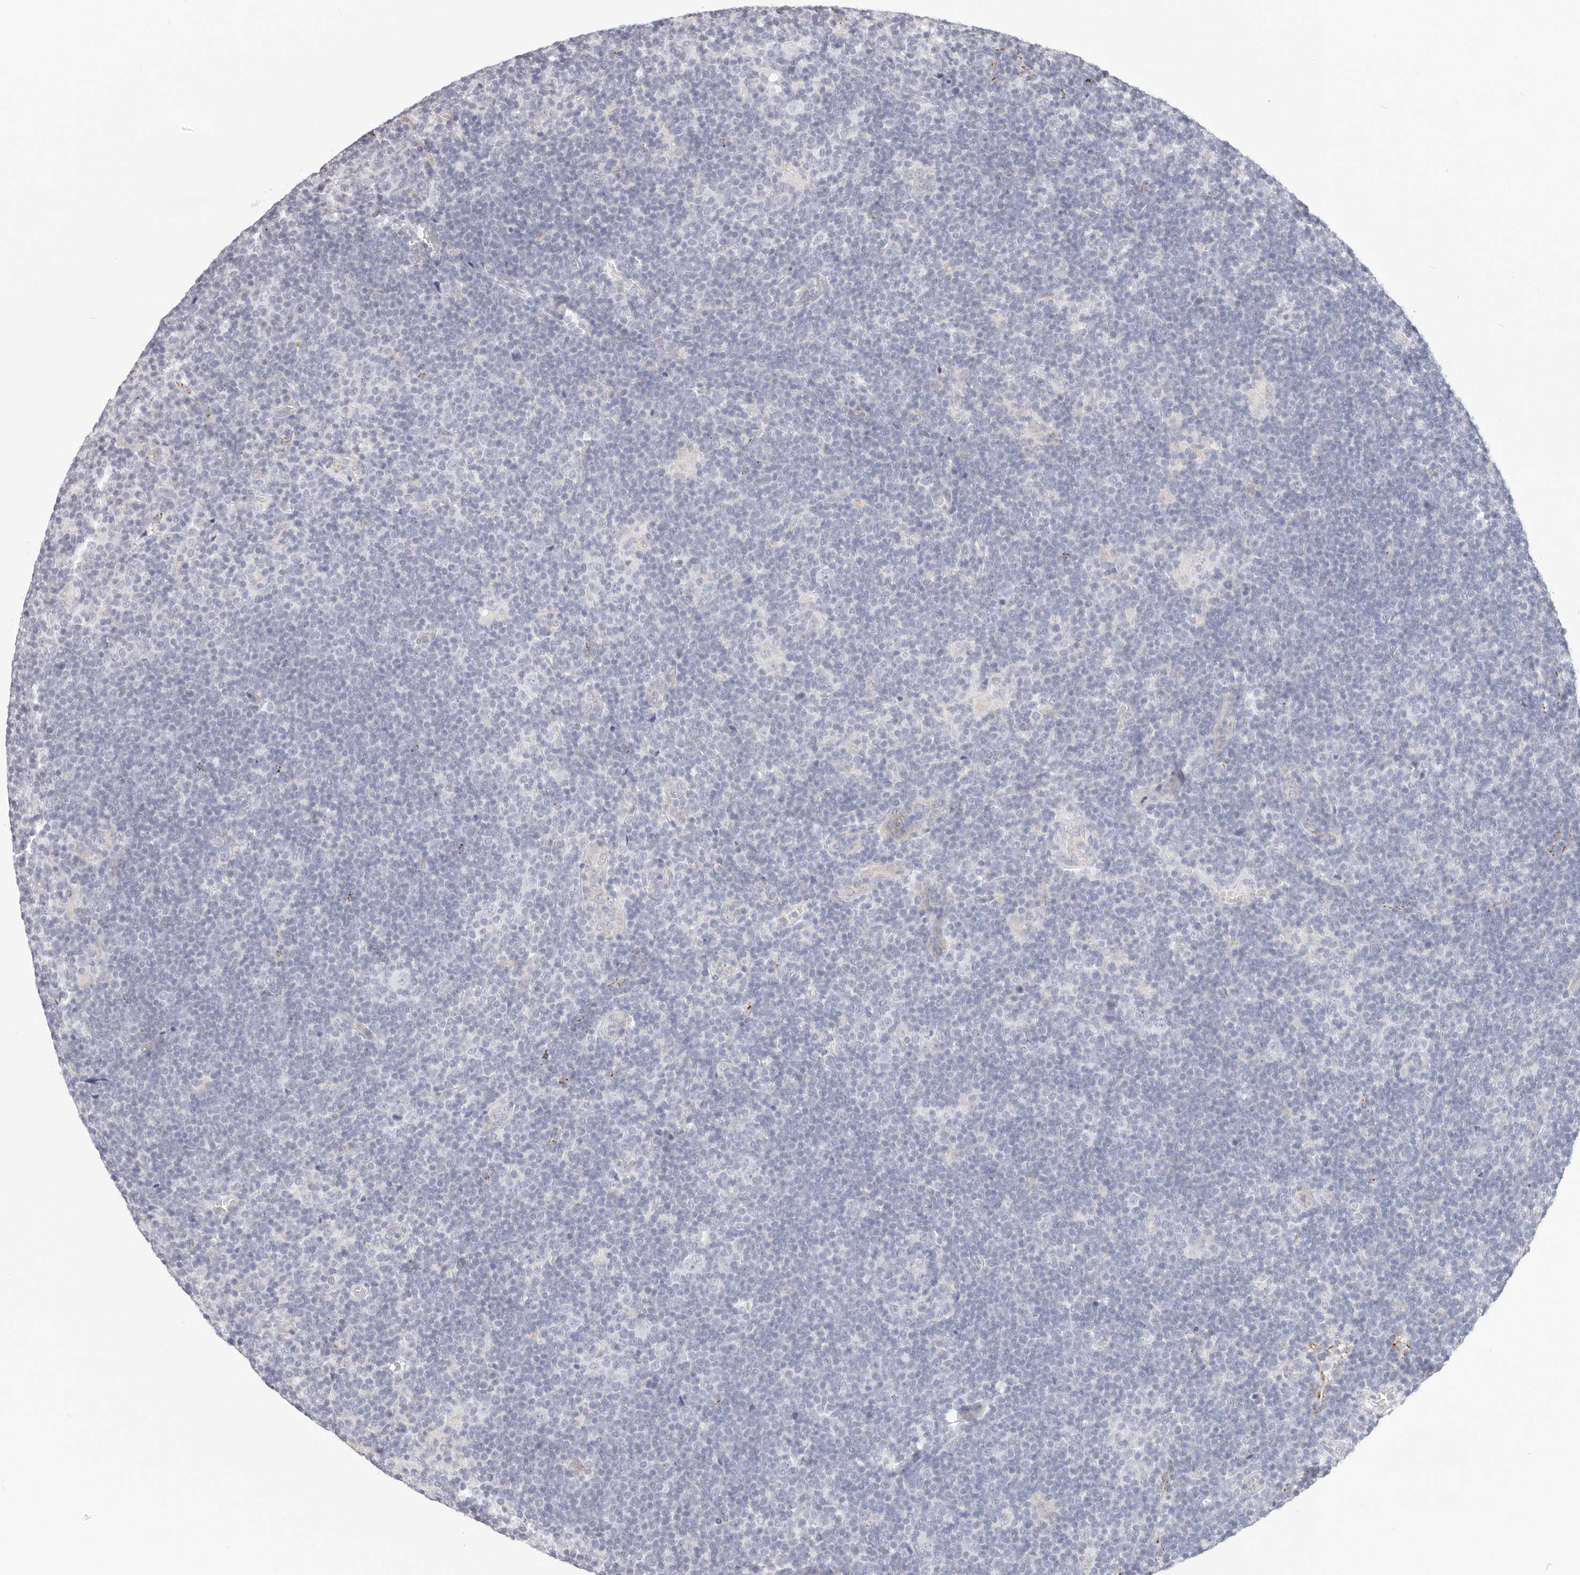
{"staining": {"intensity": "negative", "quantity": "none", "location": "none"}, "tissue": "lymphoma", "cell_type": "Tumor cells", "image_type": "cancer", "snomed": [{"axis": "morphology", "description": "Hodgkin's disease, NOS"}, {"axis": "topography", "description": "Lymph node"}], "caption": "Immunohistochemical staining of human lymphoma displays no significant positivity in tumor cells.", "gene": "STKLD1", "patient": {"sex": "female", "age": 57}}